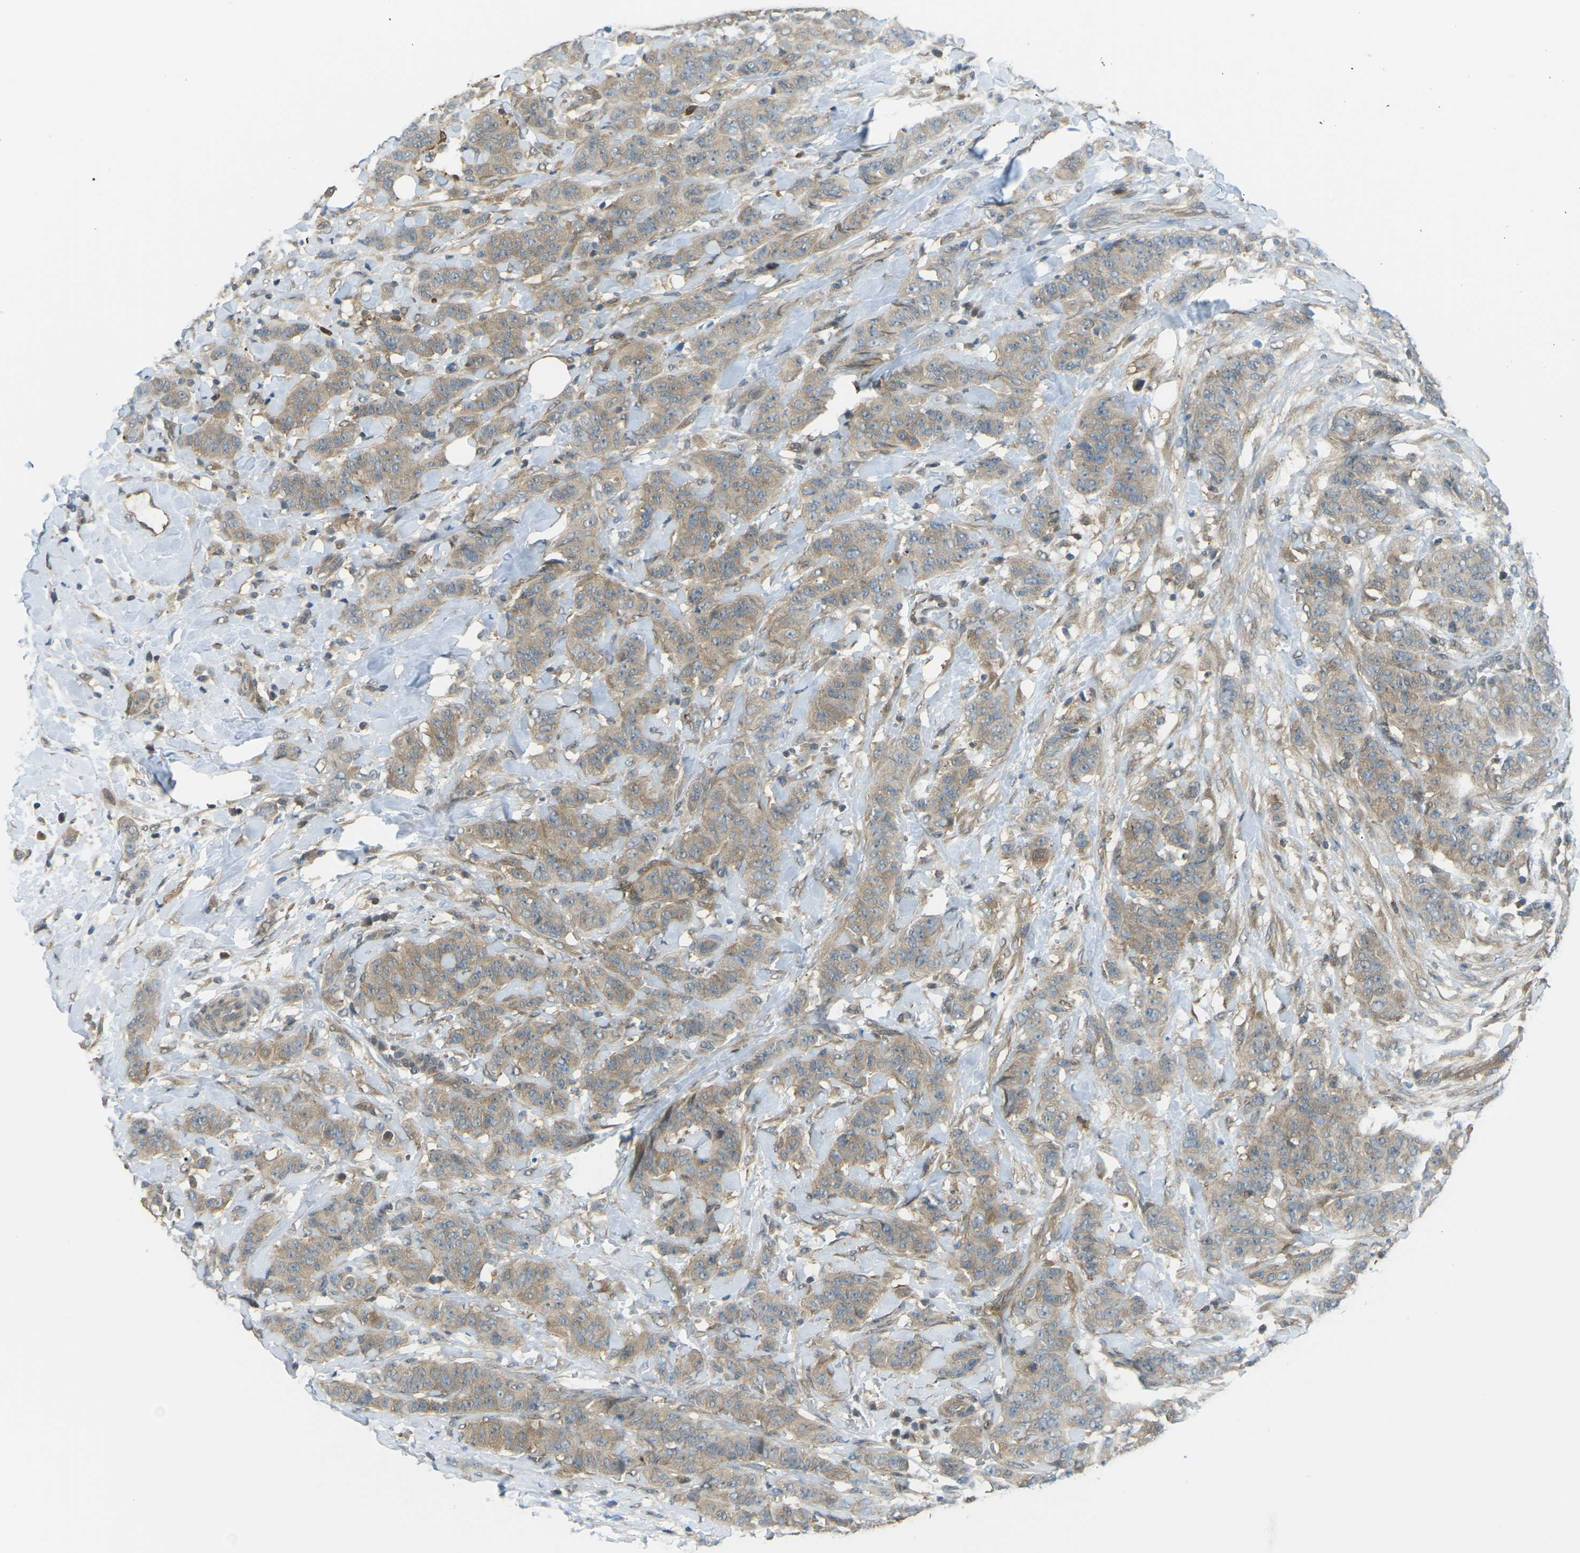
{"staining": {"intensity": "weak", "quantity": ">75%", "location": "cytoplasmic/membranous"}, "tissue": "breast cancer", "cell_type": "Tumor cells", "image_type": "cancer", "snomed": [{"axis": "morphology", "description": "Normal tissue, NOS"}, {"axis": "morphology", "description": "Duct carcinoma"}, {"axis": "topography", "description": "Breast"}], "caption": "Breast cancer stained with a brown dye exhibits weak cytoplasmic/membranous positive staining in about >75% of tumor cells.", "gene": "PIEZO2", "patient": {"sex": "female", "age": 40}}